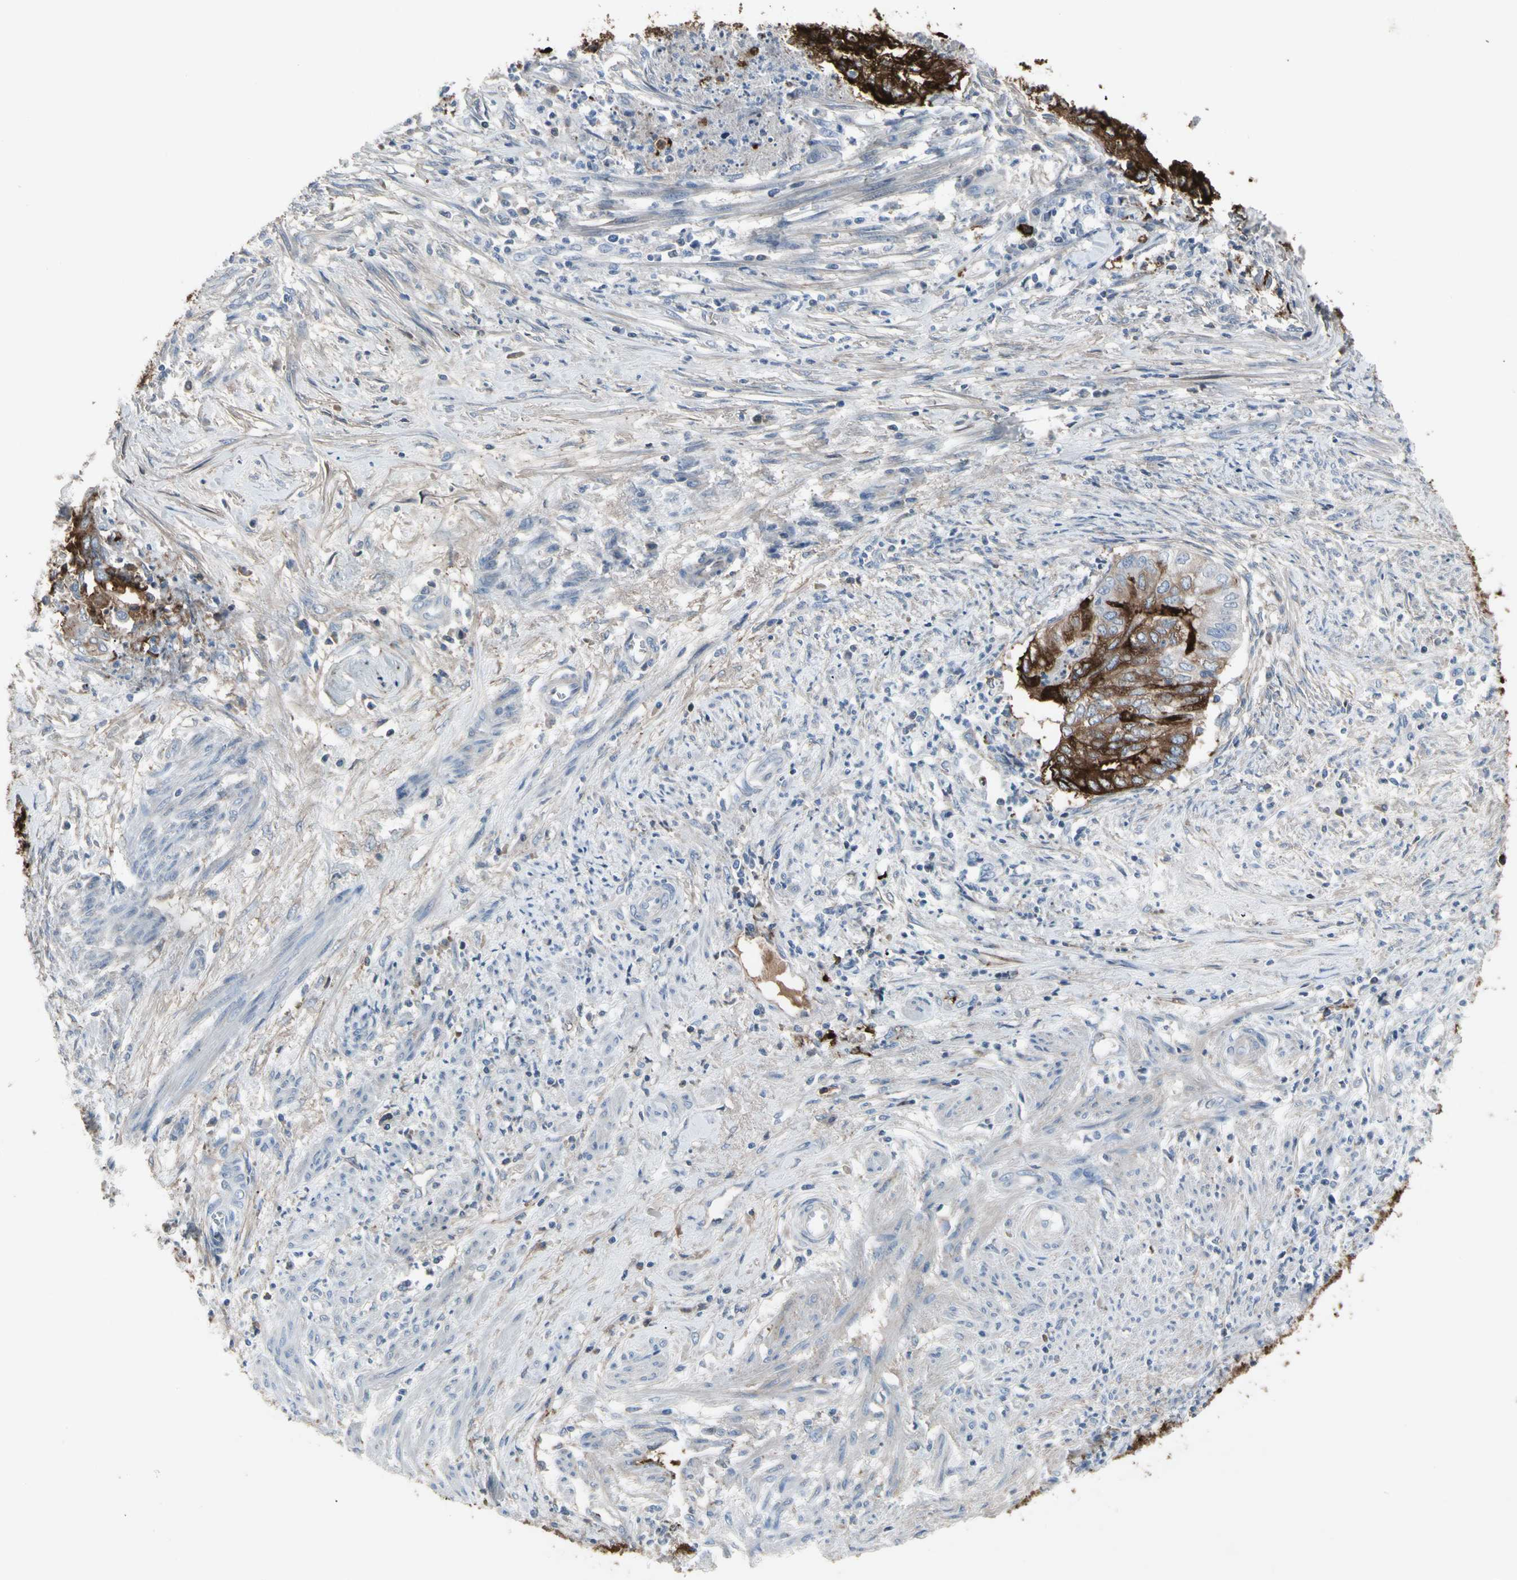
{"staining": {"intensity": "strong", "quantity": ">75%", "location": "cytoplasmic/membranous"}, "tissue": "endometrial cancer", "cell_type": "Tumor cells", "image_type": "cancer", "snomed": [{"axis": "morphology", "description": "Necrosis, NOS"}, {"axis": "morphology", "description": "Adenocarcinoma, NOS"}, {"axis": "topography", "description": "Endometrium"}], "caption": "Protein analysis of endometrial cancer (adenocarcinoma) tissue exhibits strong cytoplasmic/membranous staining in about >75% of tumor cells.", "gene": "PIGR", "patient": {"sex": "female", "age": 79}}